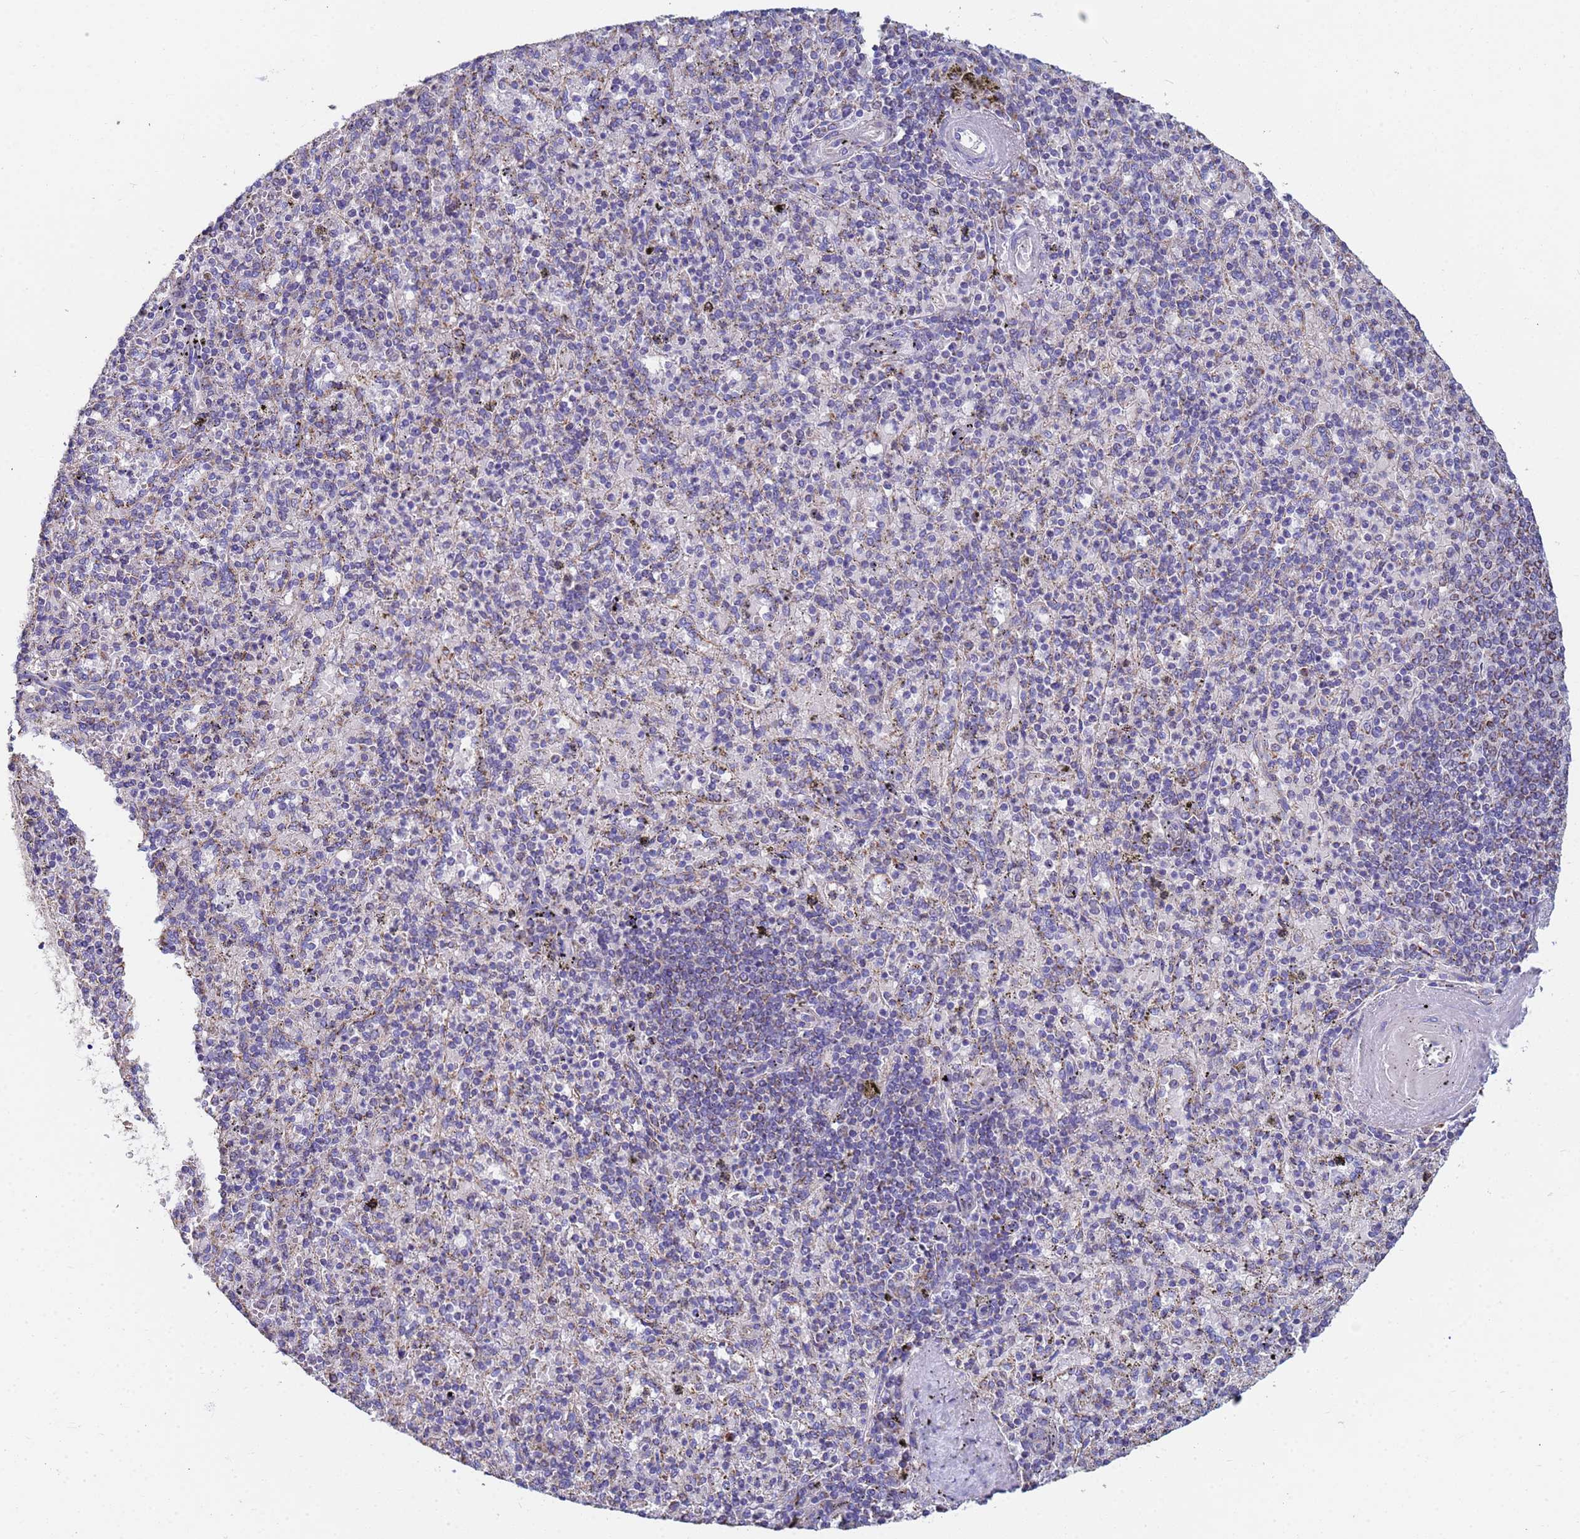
{"staining": {"intensity": "negative", "quantity": "none", "location": "none"}, "tissue": "spleen", "cell_type": "Cells in red pulp", "image_type": "normal", "snomed": [{"axis": "morphology", "description": "Normal tissue, NOS"}, {"axis": "topography", "description": "Spleen"}], "caption": "Cells in red pulp are negative for brown protein staining in unremarkable spleen. The staining was performed using DAB (3,3'-diaminobenzidine) to visualize the protein expression in brown, while the nuclei were stained in blue with hematoxylin (Magnification: 20x).", "gene": "UQCRHL", "patient": {"sex": "male", "age": 82}}